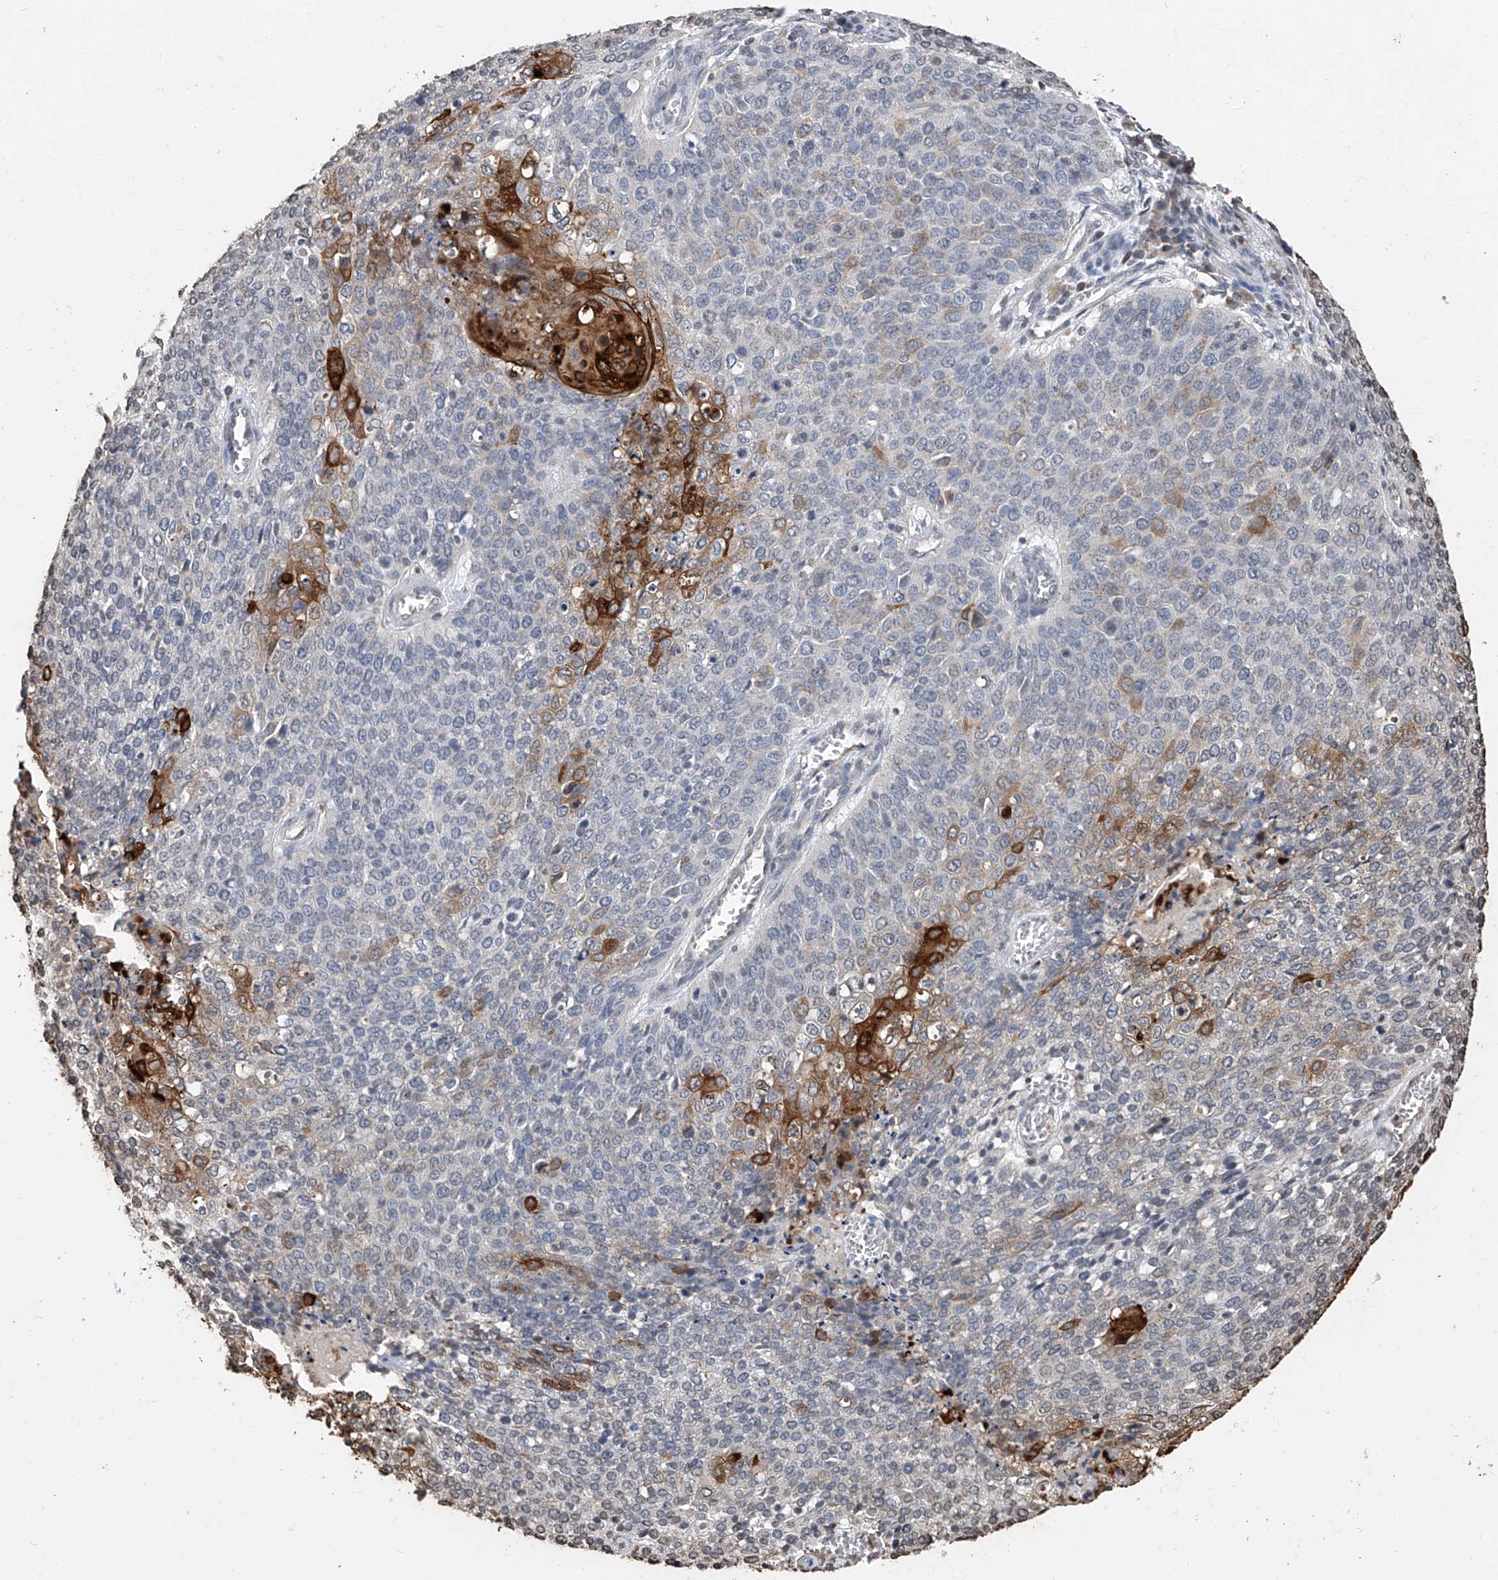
{"staining": {"intensity": "strong", "quantity": "<25%", "location": "cytoplasmic/membranous"}, "tissue": "cervical cancer", "cell_type": "Tumor cells", "image_type": "cancer", "snomed": [{"axis": "morphology", "description": "Squamous cell carcinoma, NOS"}, {"axis": "topography", "description": "Cervix"}], "caption": "A brown stain shows strong cytoplasmic/membranous positivity of a protein in human cervical cancer tumor cells. Using DAB (brown) and hematoxylin (blue) stains, captured at high magnification using brightfield microscopy.", "gene": "RP9", "patient": {"sex": "female", "age": 39}}